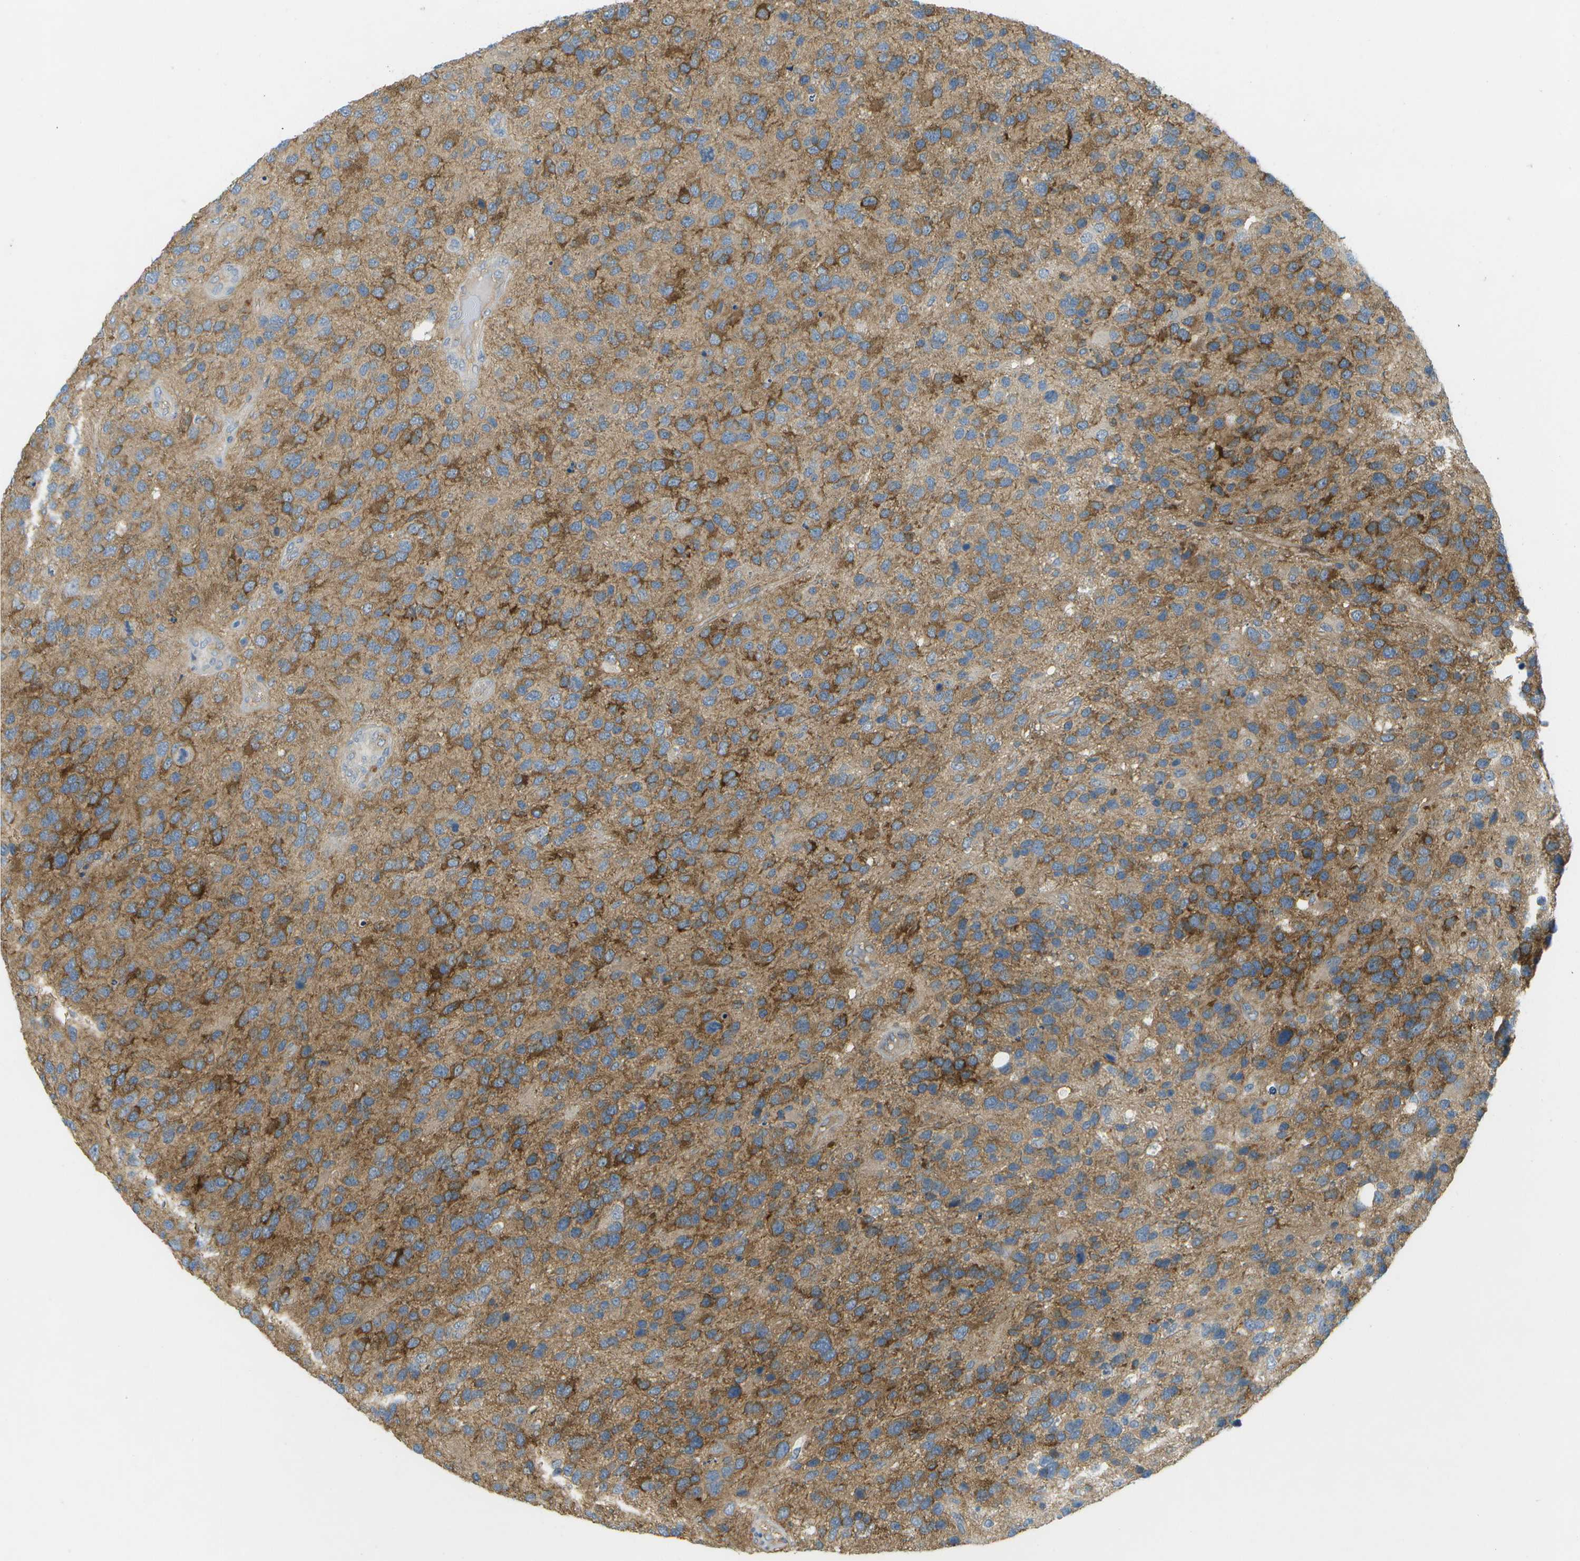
{"staining": {"intensity": "moderate", "quantity": ">75%", "location": "cytoplasmic/membranous"}, "tissue": "glioma", "cell_type": "Tumor cells", "image_type": "cancer", "snomed": [{"axis": "morphology", "description": "Glioma, malignant, High grade"}, {"axis": "topography", "description": "Brain"}], "caption": "This histopathology image shows immunohistochemistry (IHC) staining of malignant glioma (high-grade), with medium moderate cytoplasmic/membranous expression in about >75% of tumor cells.", "gene": "WNK2", "patient": {"sex": "female", "age": 58}}